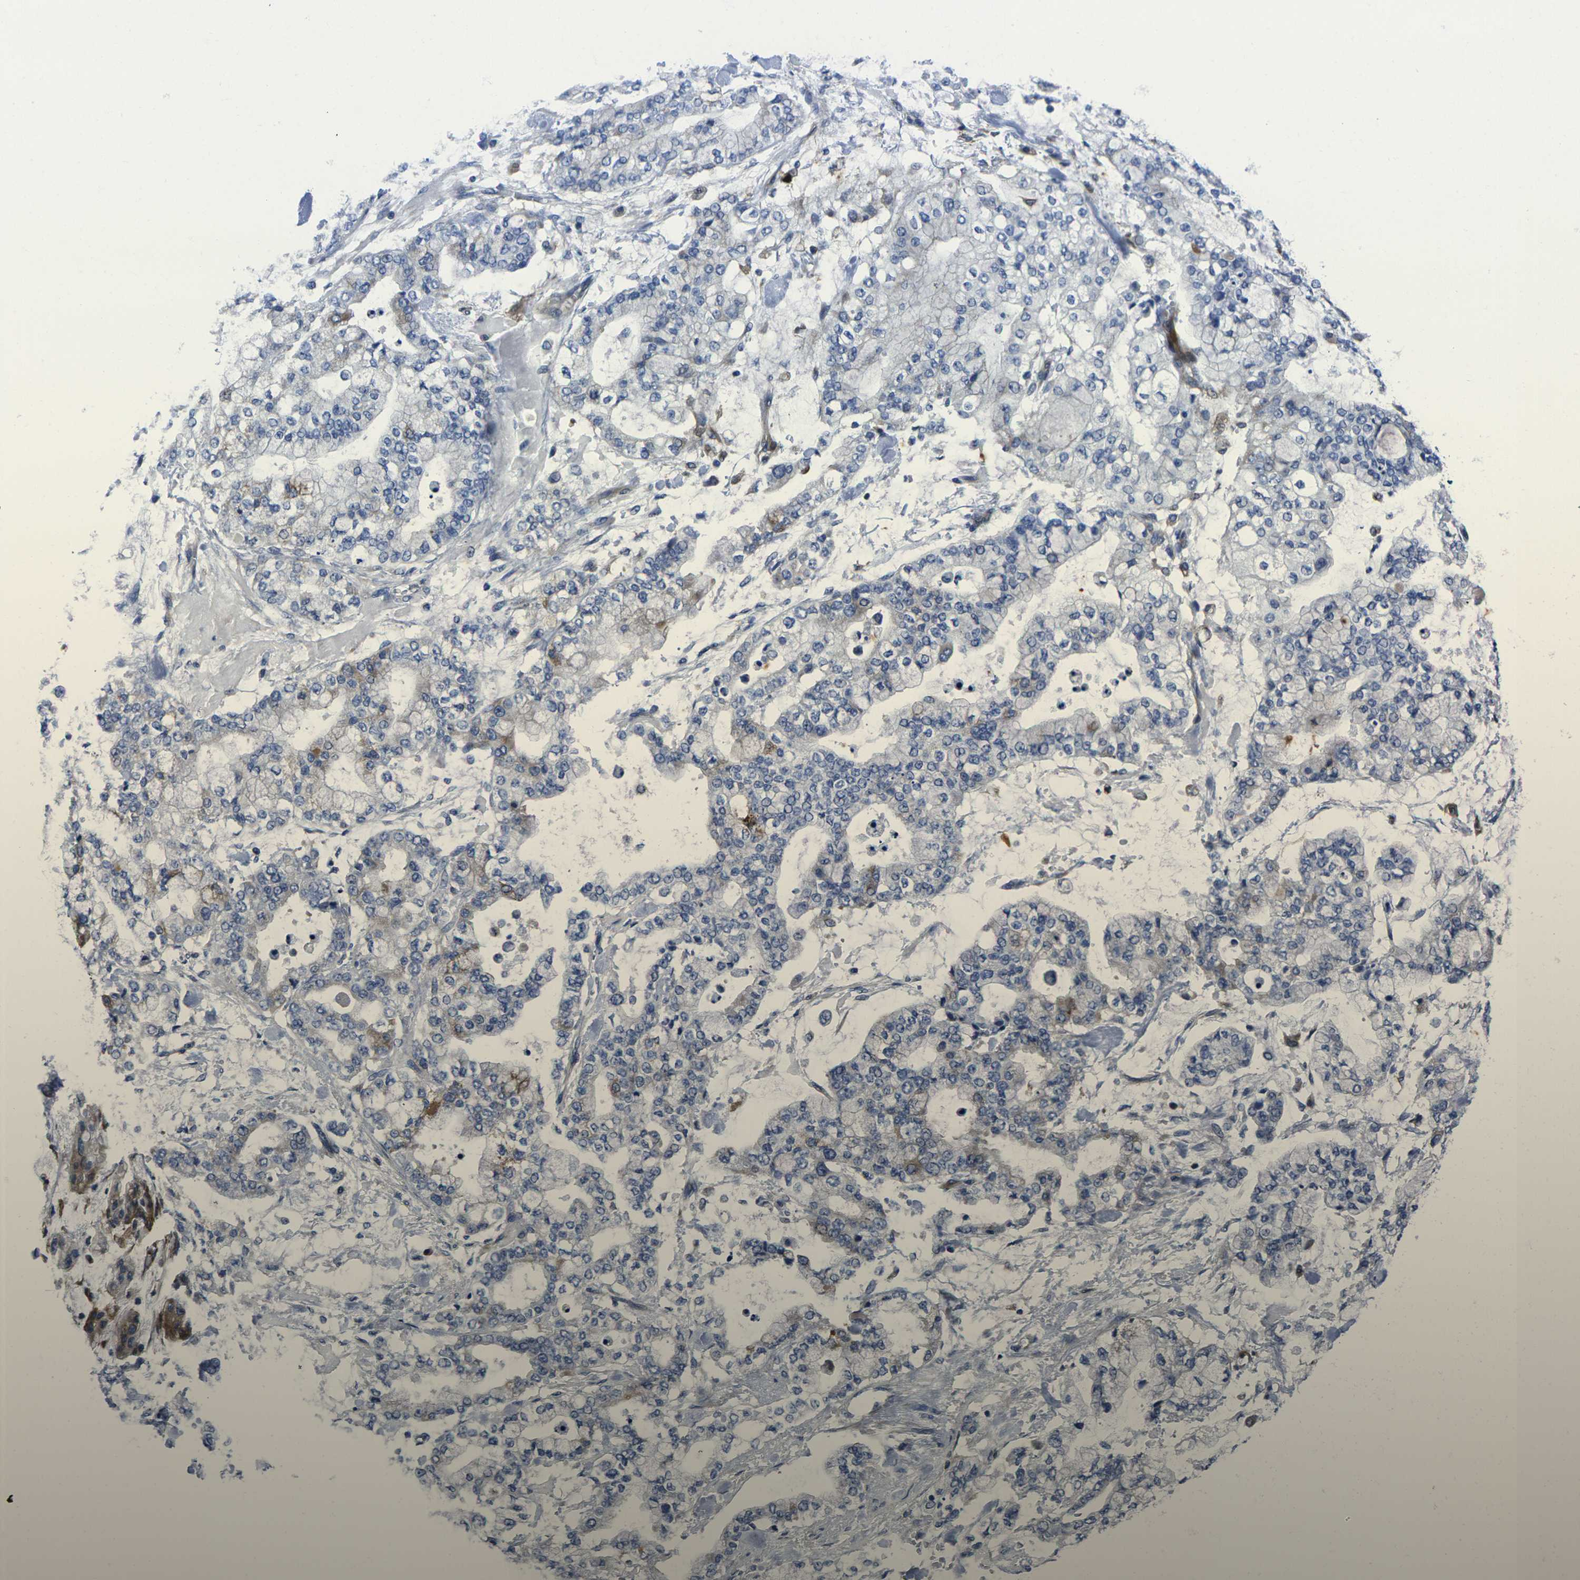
{"staining": {"intensity": "moderate", "quantity": "<25%", "location": "cytoplasmic/membranous"}, "tissue": "stomach cancer", "cell_type": "Tumor cells", "image_type": "cancer", "snomed": [{"axis": "morphology", "description": "Normal tissue, NOS"}, {"axis": "morphology", "description": "Adenocarcinoma, NOS"}, {"axis": "topography", "description": "Stomach, upper"}, {"axis": "topography", "description": "Stomach"}], "caption": "This is an image of IHC staining of stomach cancer (adenocarcinoma), which shows moderate expression in the cytoplasmic/membranous of tumor cells.", "gene": "EIF4A1", "patient": {"sex": "male", "age": 76}}